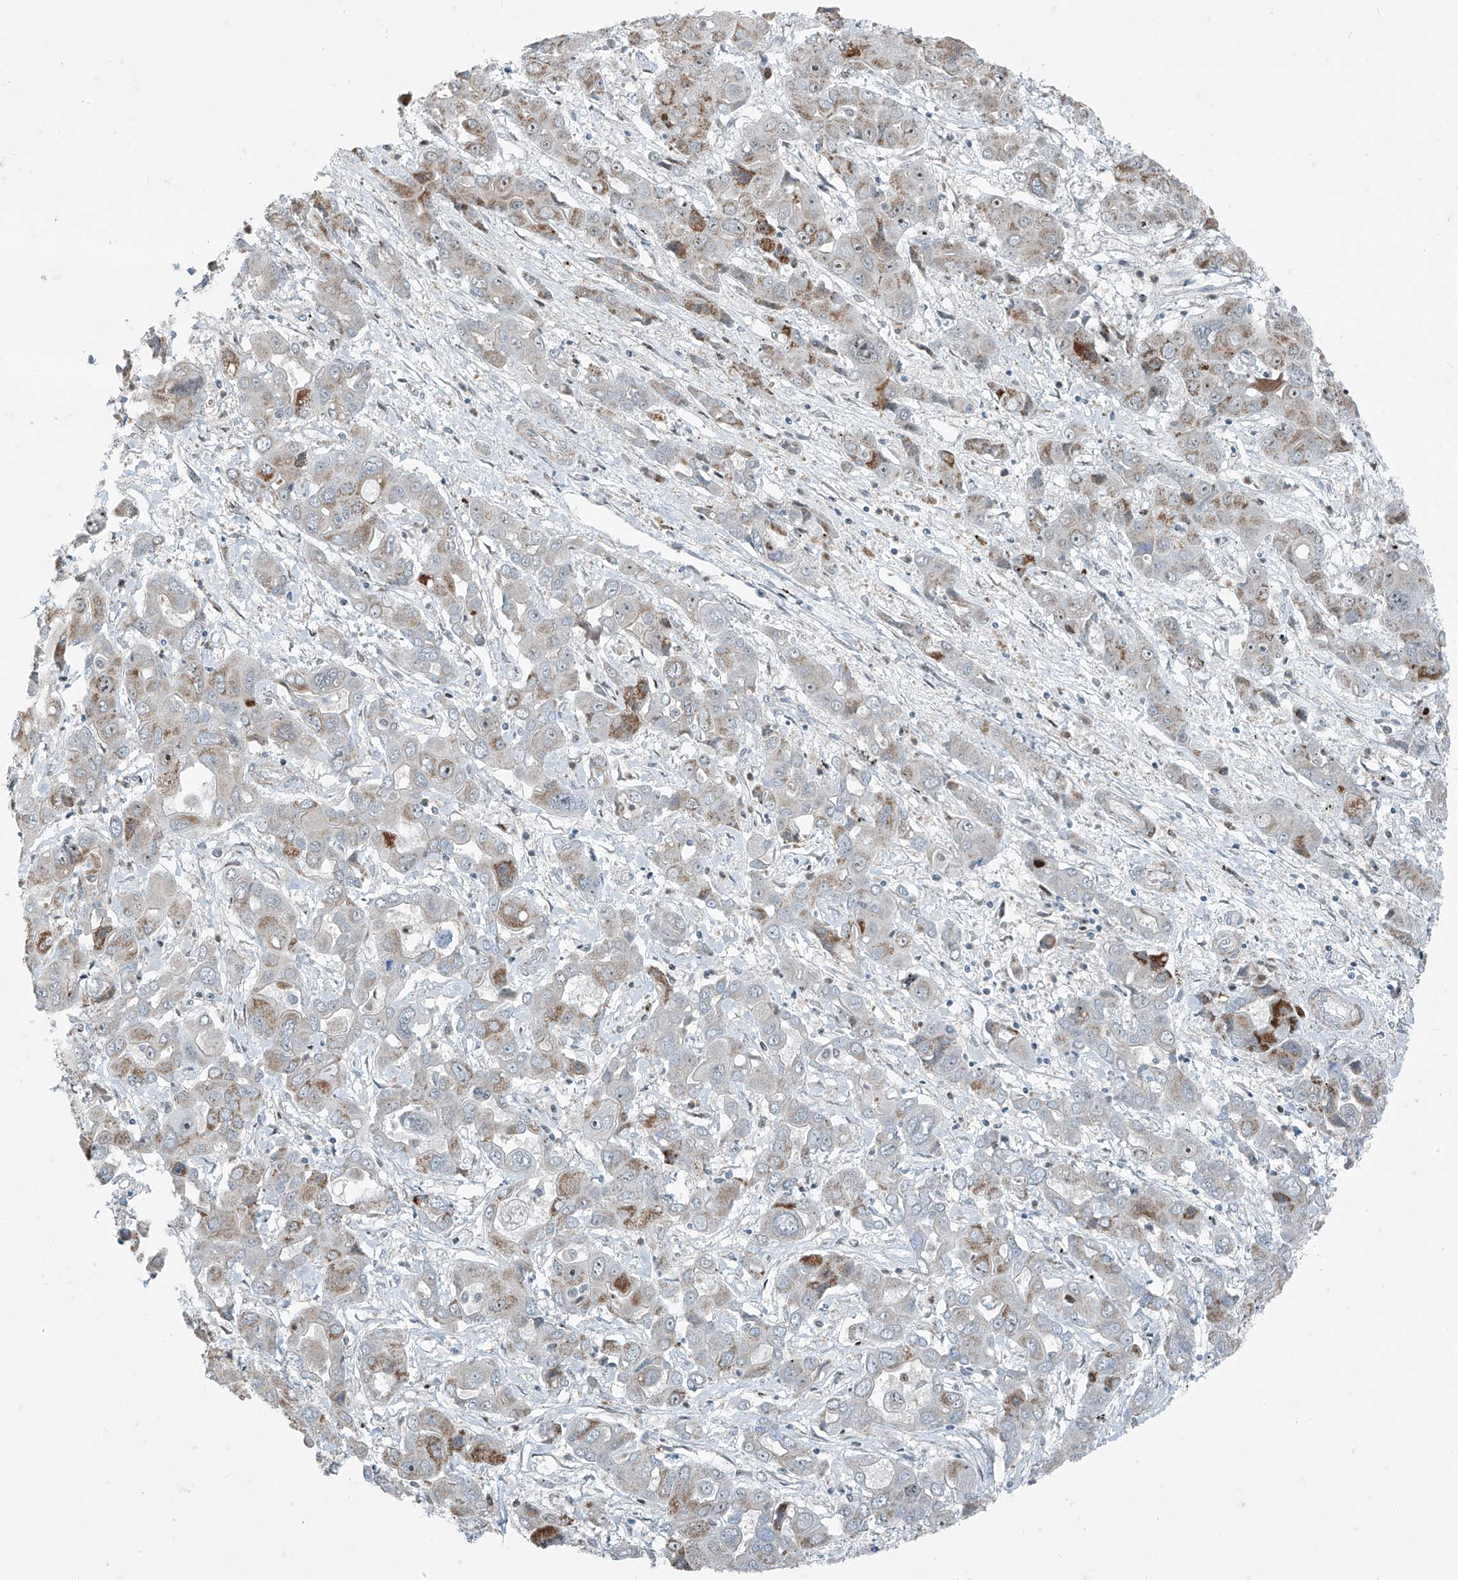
{"staining": {"intensity": "moderate", "quantity": "<25%", "location": "cytoplasmic/membranous"}, "tissue": "liver cancer", "cell_type": "Tumor cells", "image_type": "cancer", "snomed": [{"axis": "morphology", "description": "Cholangiocarcinoma"}, {"axis": "topography", "description": "Liver"}], "caption": "Cholangiocarcinoma (liver) tissue shows moderate cytoplasmic/membranous expression in about <25% of tumor cells", "gene": "PPCS", "patient": {"sex": "male", "age": 67}}